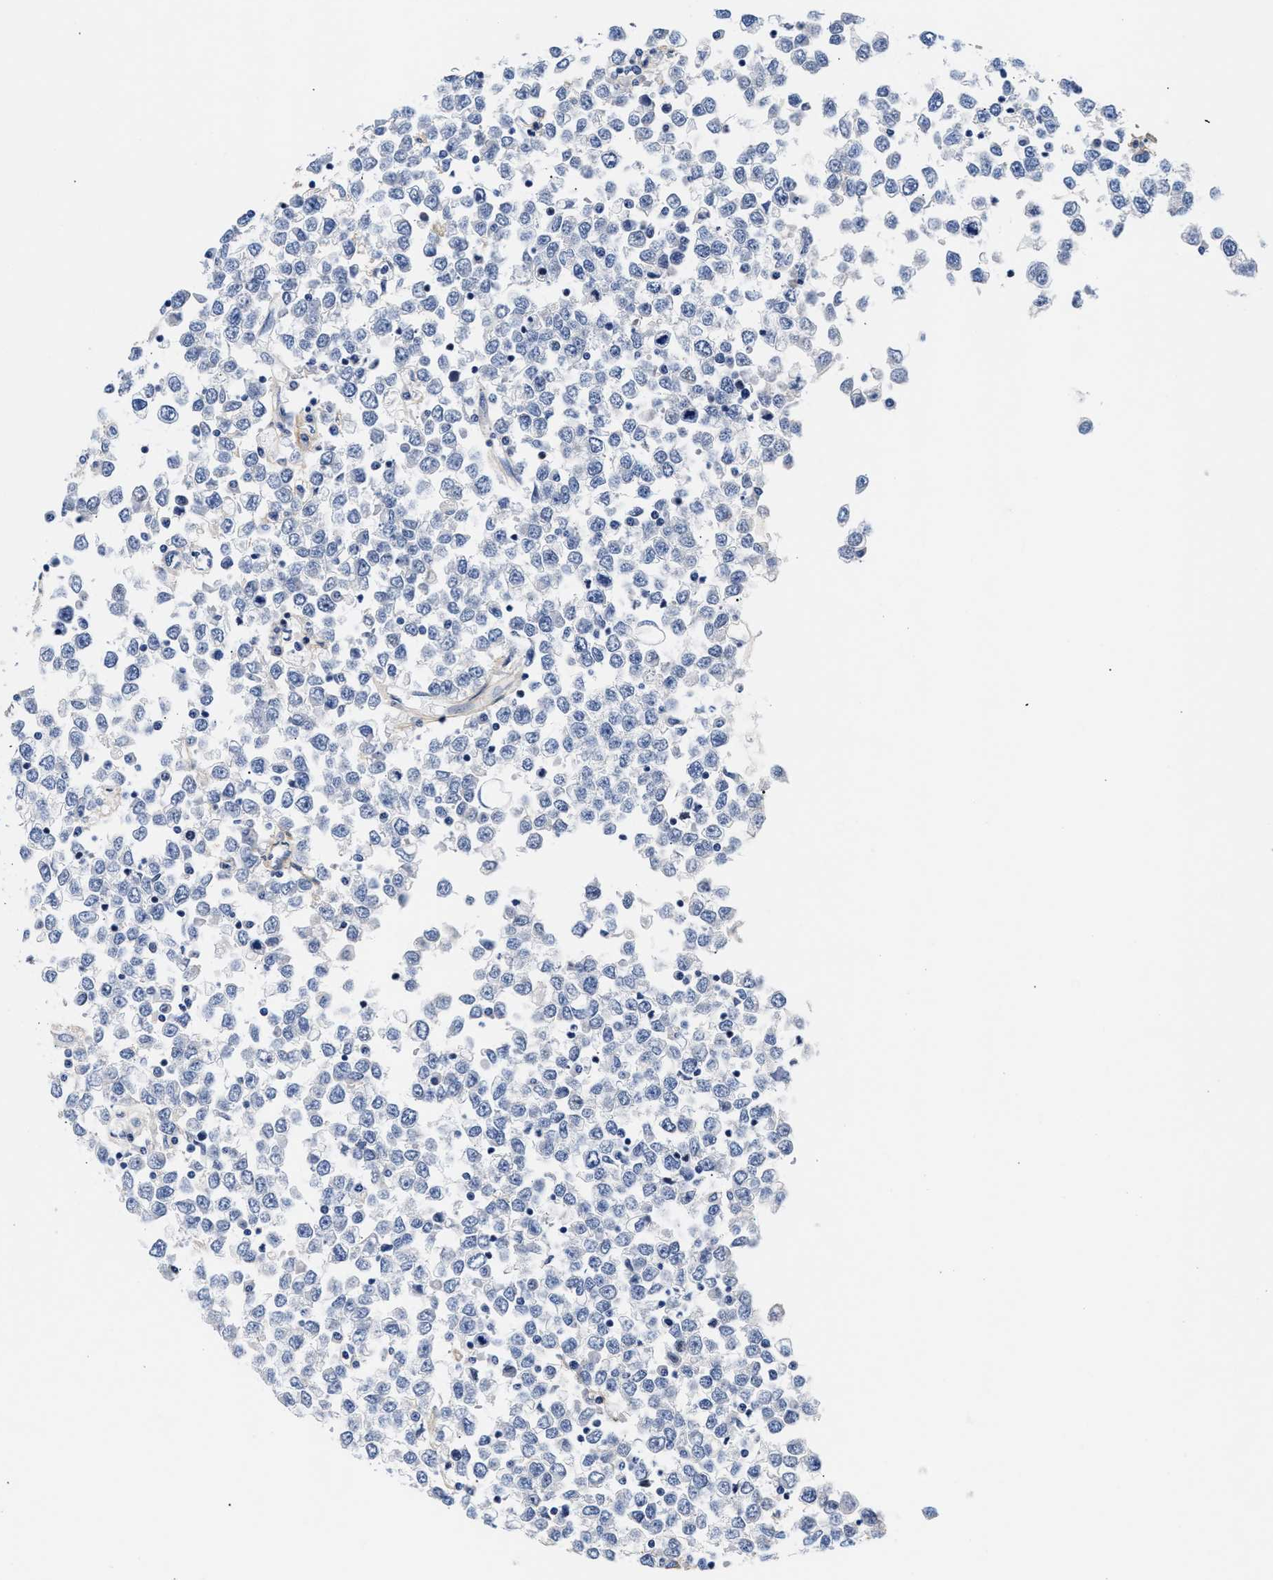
{"staining": {"intensity": "negative", "quantity": "none", "location": "none"}, "tissue": "testis cancer", "cell_type": "Tumor cells", "image_type": "cancer", "snomed": [{"axis": "morphology", "description": "Seminoma, NOS"}, {"axis": "topography", "description": "Testis"}], "caption": "High power microscopy micrograph of an immunohistochemistry photomicrograph of testis cancer, revealing no significant positivity in tumor cells.", "gene": "ACTL7B", "patient": {"sex": "male", "age": 65}}